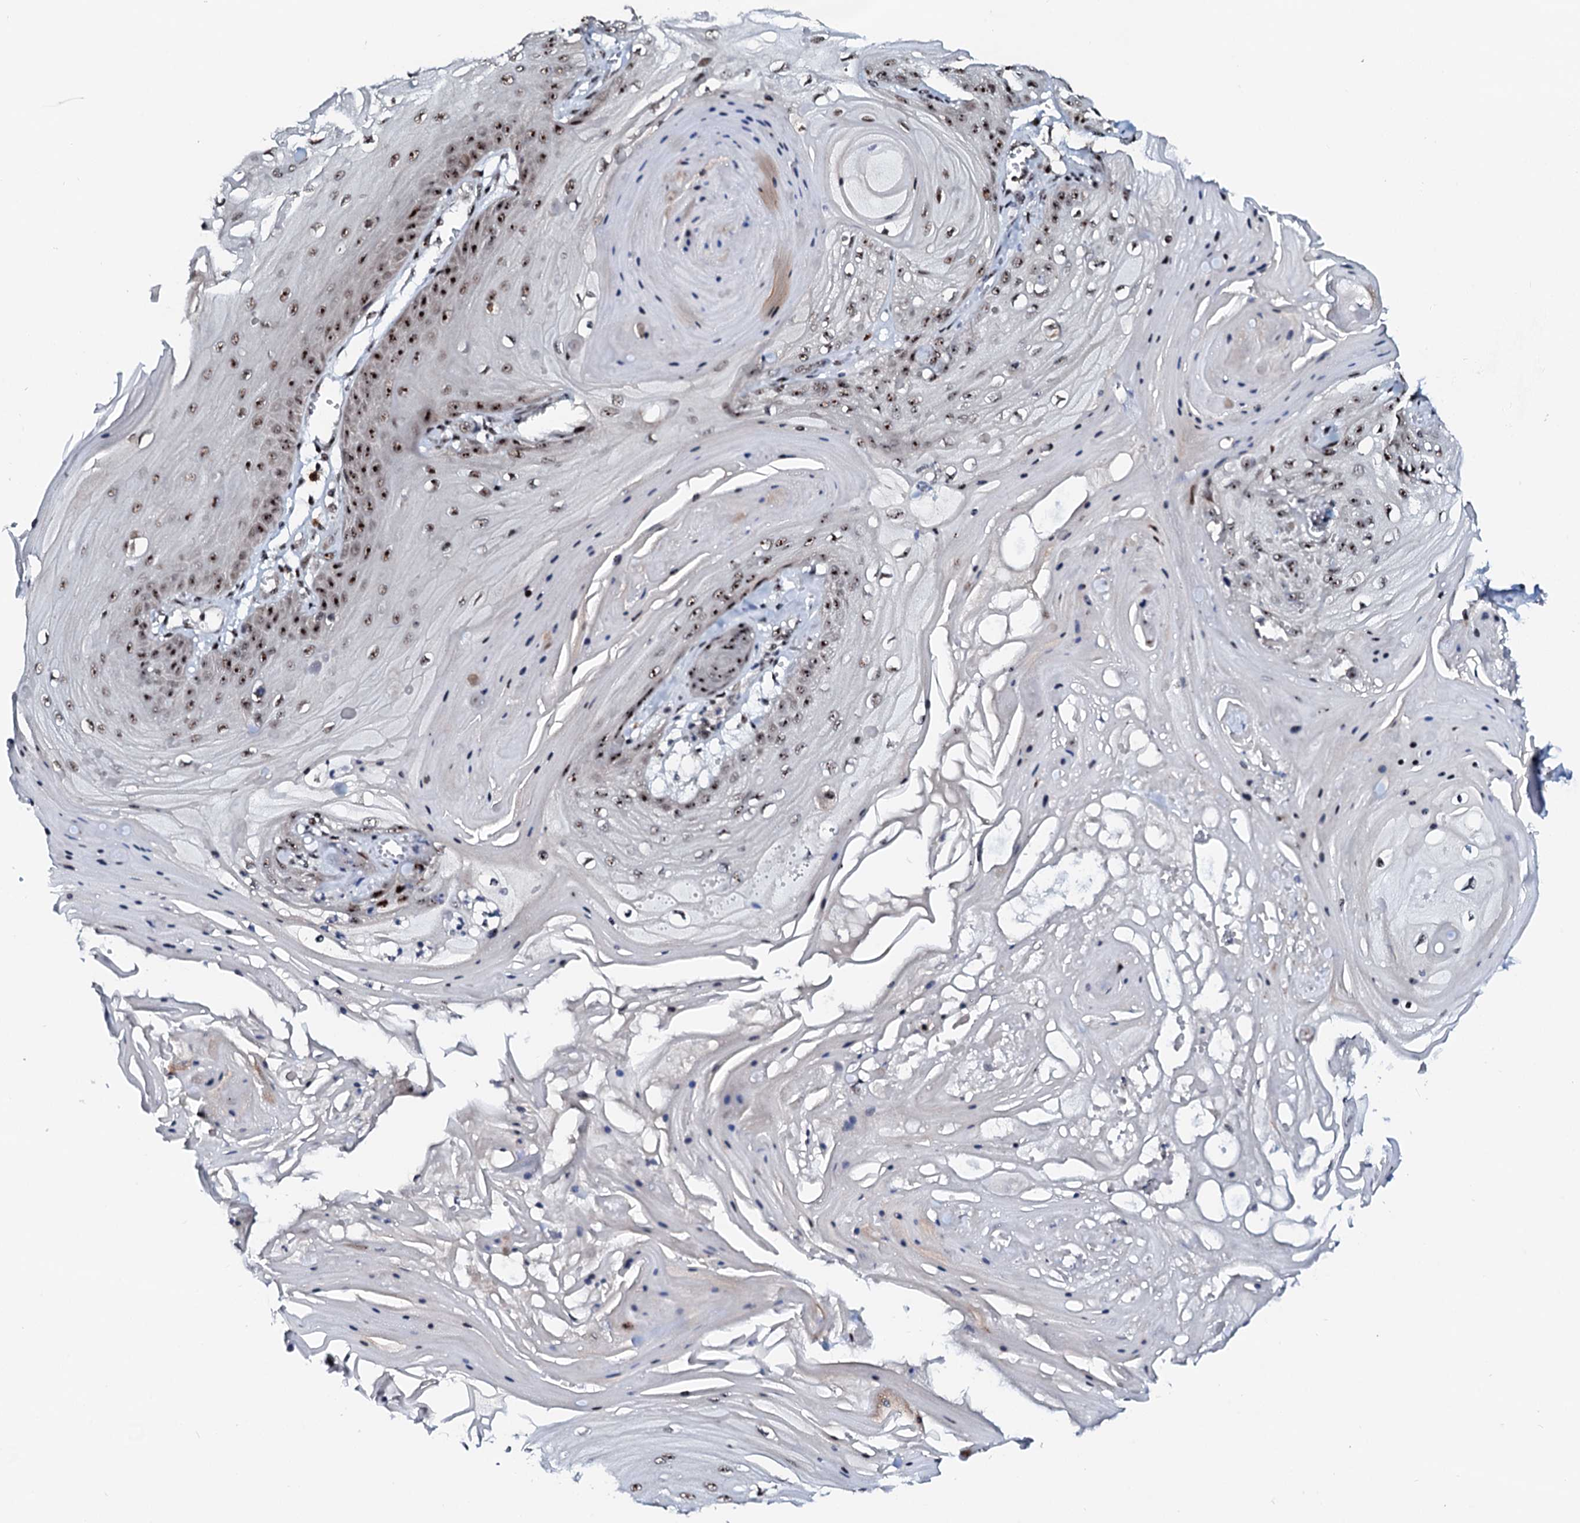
{"staining": {"intensity": "moderate", "quantity": ">75%", "location": "nuclear"}, "tissue": "skin cancer", "cell_type": "Tumor cells", "image_type": "cancer", "snomed": [{"axis": "morphology", "description": "Squamous cell carcinoma, NOS"}, {"axis": "topography", "description": "Skin"}], "caption": "Brown immunohistochemical staining in human squamous cell carcinoma (skin) displays moderate nuclear positivity in about >75% of tumor cells.", "gene": "NEUROG3", "patient": {"sex": "male", "age": 74}}